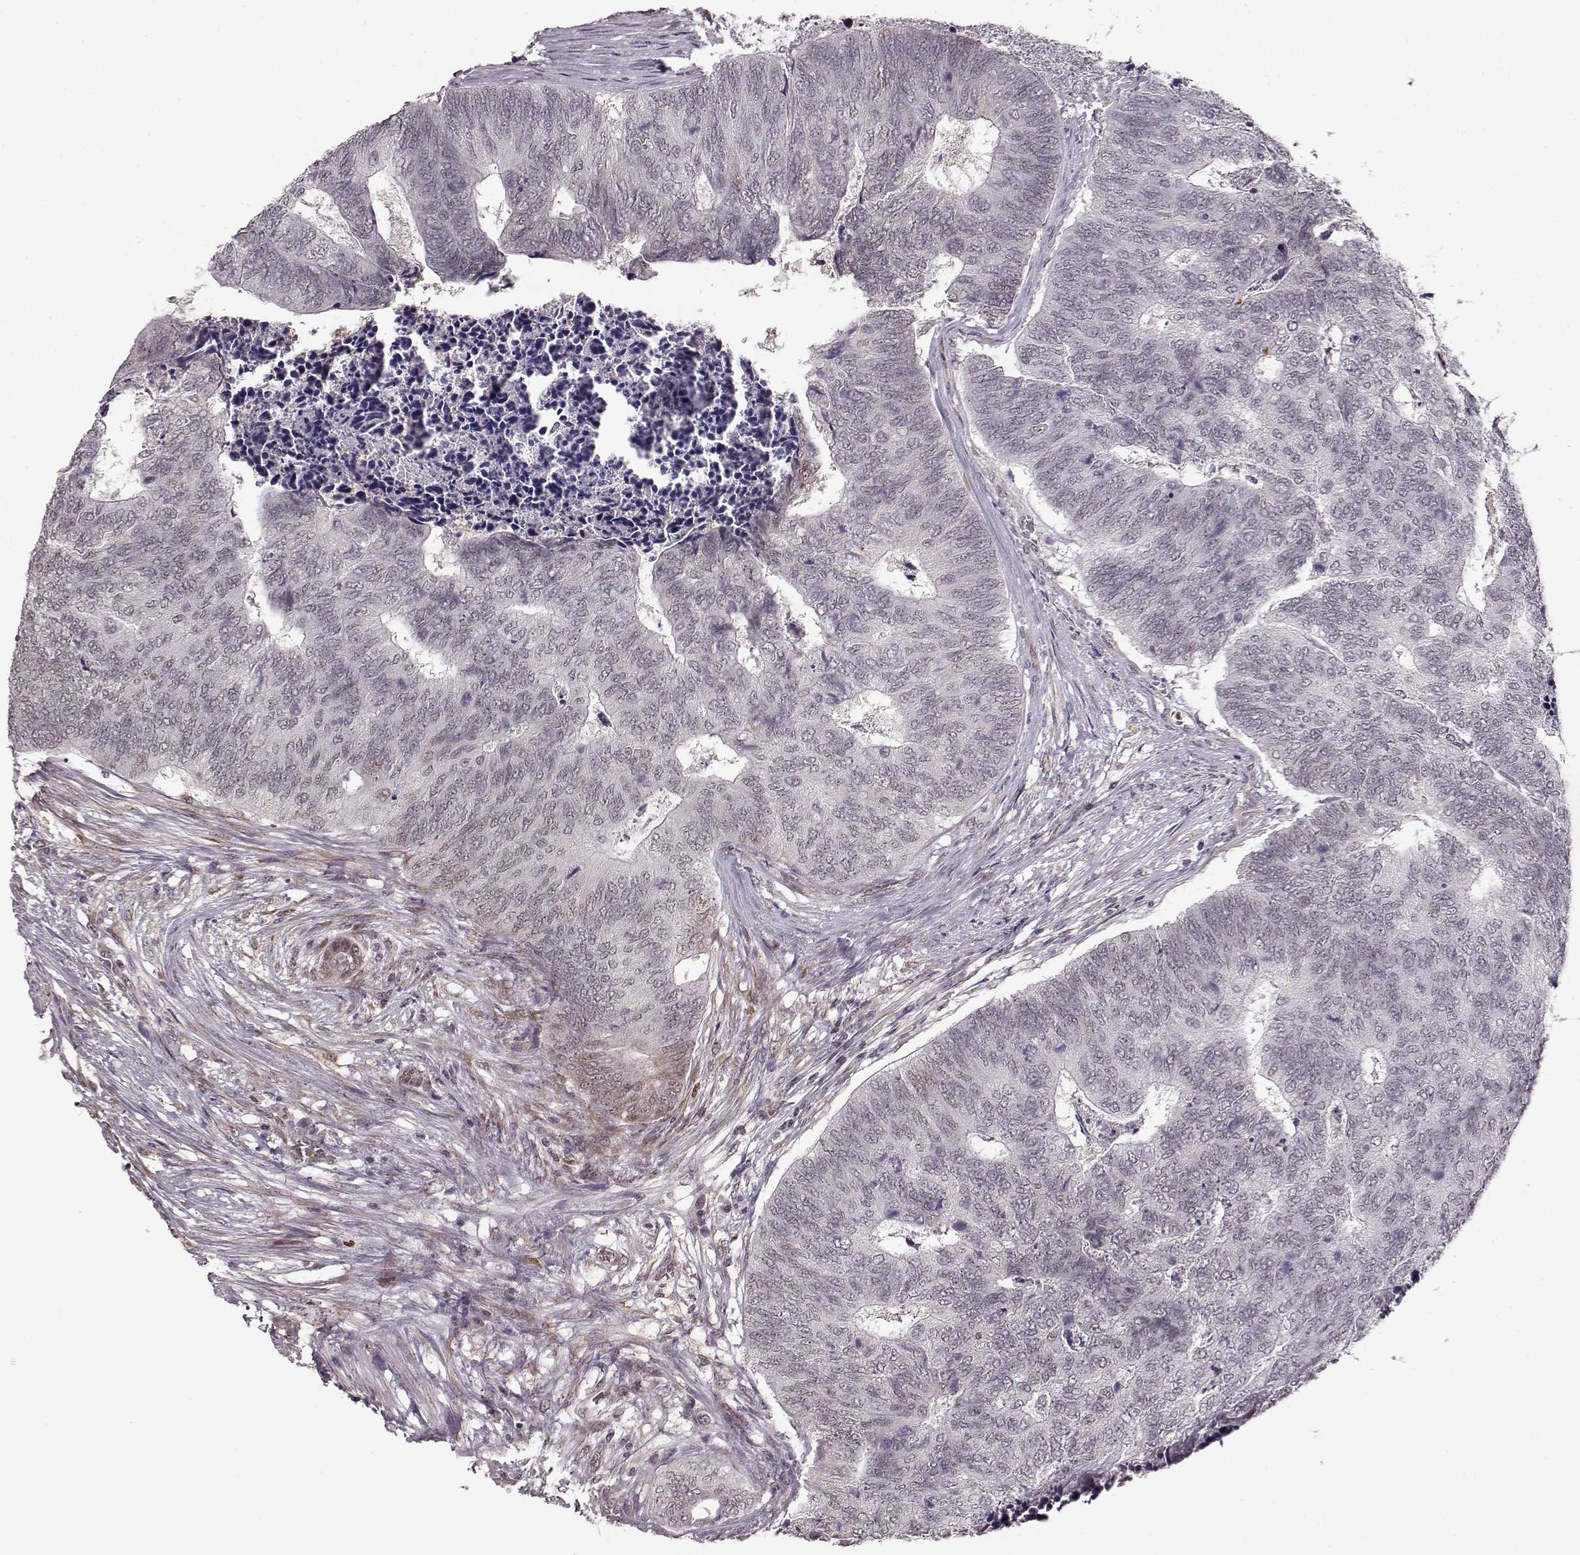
{"staining": {"intensity": "weak", "quantity": "<25%", "location": "nuclear"}, "tissue": "colorectal cancer", "cell_type": "Tumor cells", "image_type": "cancer", "snomed": [{"axis": "morphology", "description": "Adenocarcinoma, NOS"}, {"axis": "topography", "description": "Colon"}], "caption": "High power microscopy micrograph of an immunohistochemistry (IHC) photomicrograph of colorectal adenocarcinoma, revealing no significant positivity in tumor cells.", "gene": "KLF6", "patient": {"sex": "female", "age": 67}}